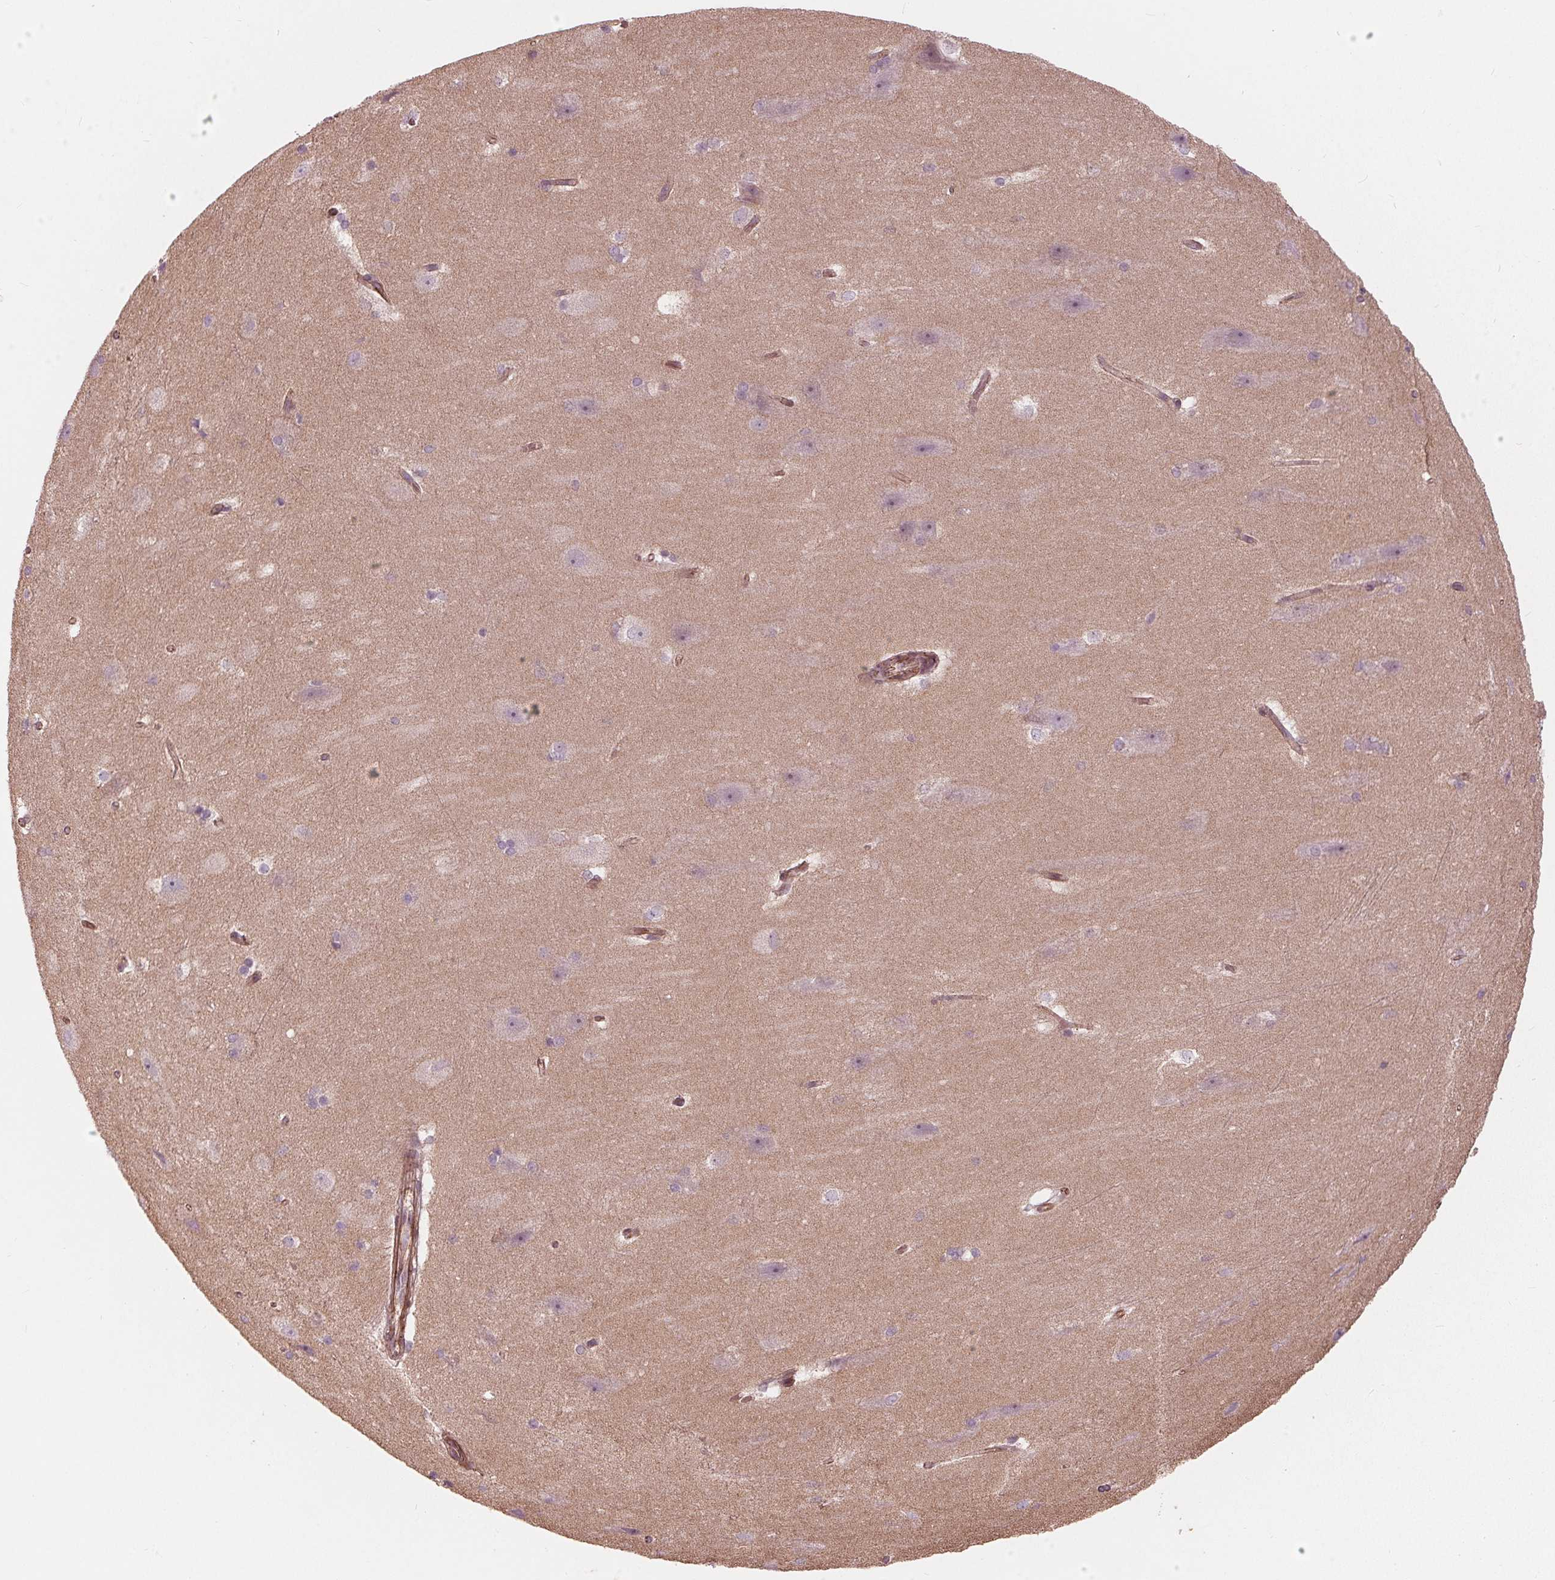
{"staining": {"intensity": "negative", "quantity": "none", "location": "none"}, "tissue": "hippocampus", "cell_type": "Glial cells", "image_type": "normal", "snomed": [{"axis": "morphology", "description": "Normal tissue, NOS"}, {"axis": "topography", "description": "Cerebral cortex"}, {"axis": "topography", "description": "Hippocampus"}], "caption": "Glial cells show no significant protein staining in unremarkable hippocampus. Nuclei are stained in blue.", "gene": "TXNIP", "patient": {"sex": "female", "age": 19}}